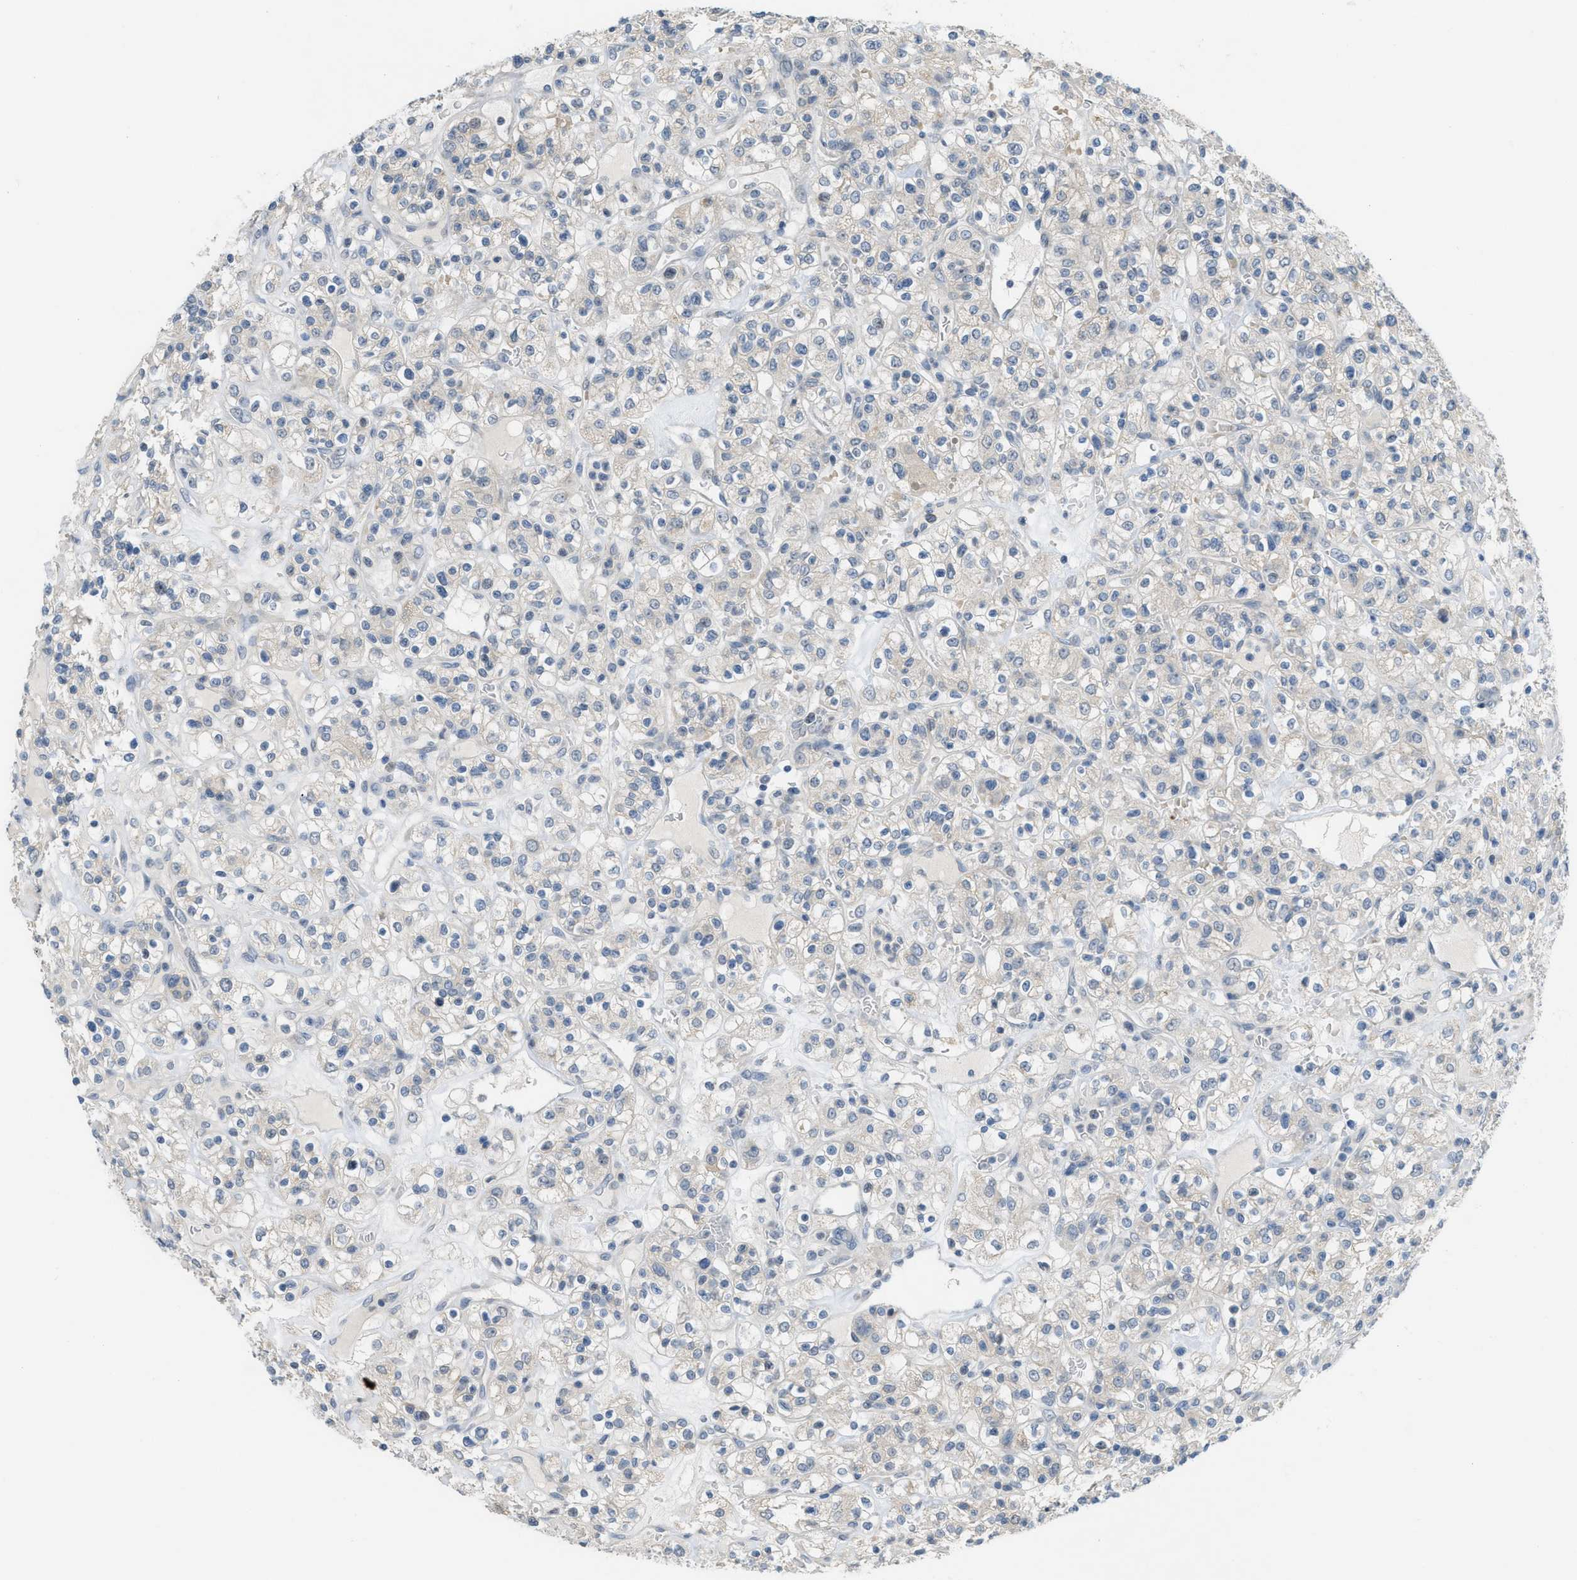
{"staining": {"intensity": "negative", "quantity": "none", "location": "none"}, "tissue": "renal cancer", "cell_type": "Tumor cells", "image_type": "cancer", "snomed": [{"axis": "morphology", "description": "Normal tissue, NOS"}, {"axis": "morphology", "description": "Adenocarcinoma, NOS"}, {"axis": "topography", "description": "Kidney"}], "caption": "High power microscopy histopathology image of an IHC photomicrograph of renal cancer (adenocarcinoma), revealing no significant positivity in tumor cells. The staining is performed using DAB (3,3'-diaminobenzidine) brown chromogen with nuclei counter-stained in using hematoxylin.", "gene": "TXNDC2", "patient": {"sex": "female", "age": 72}}